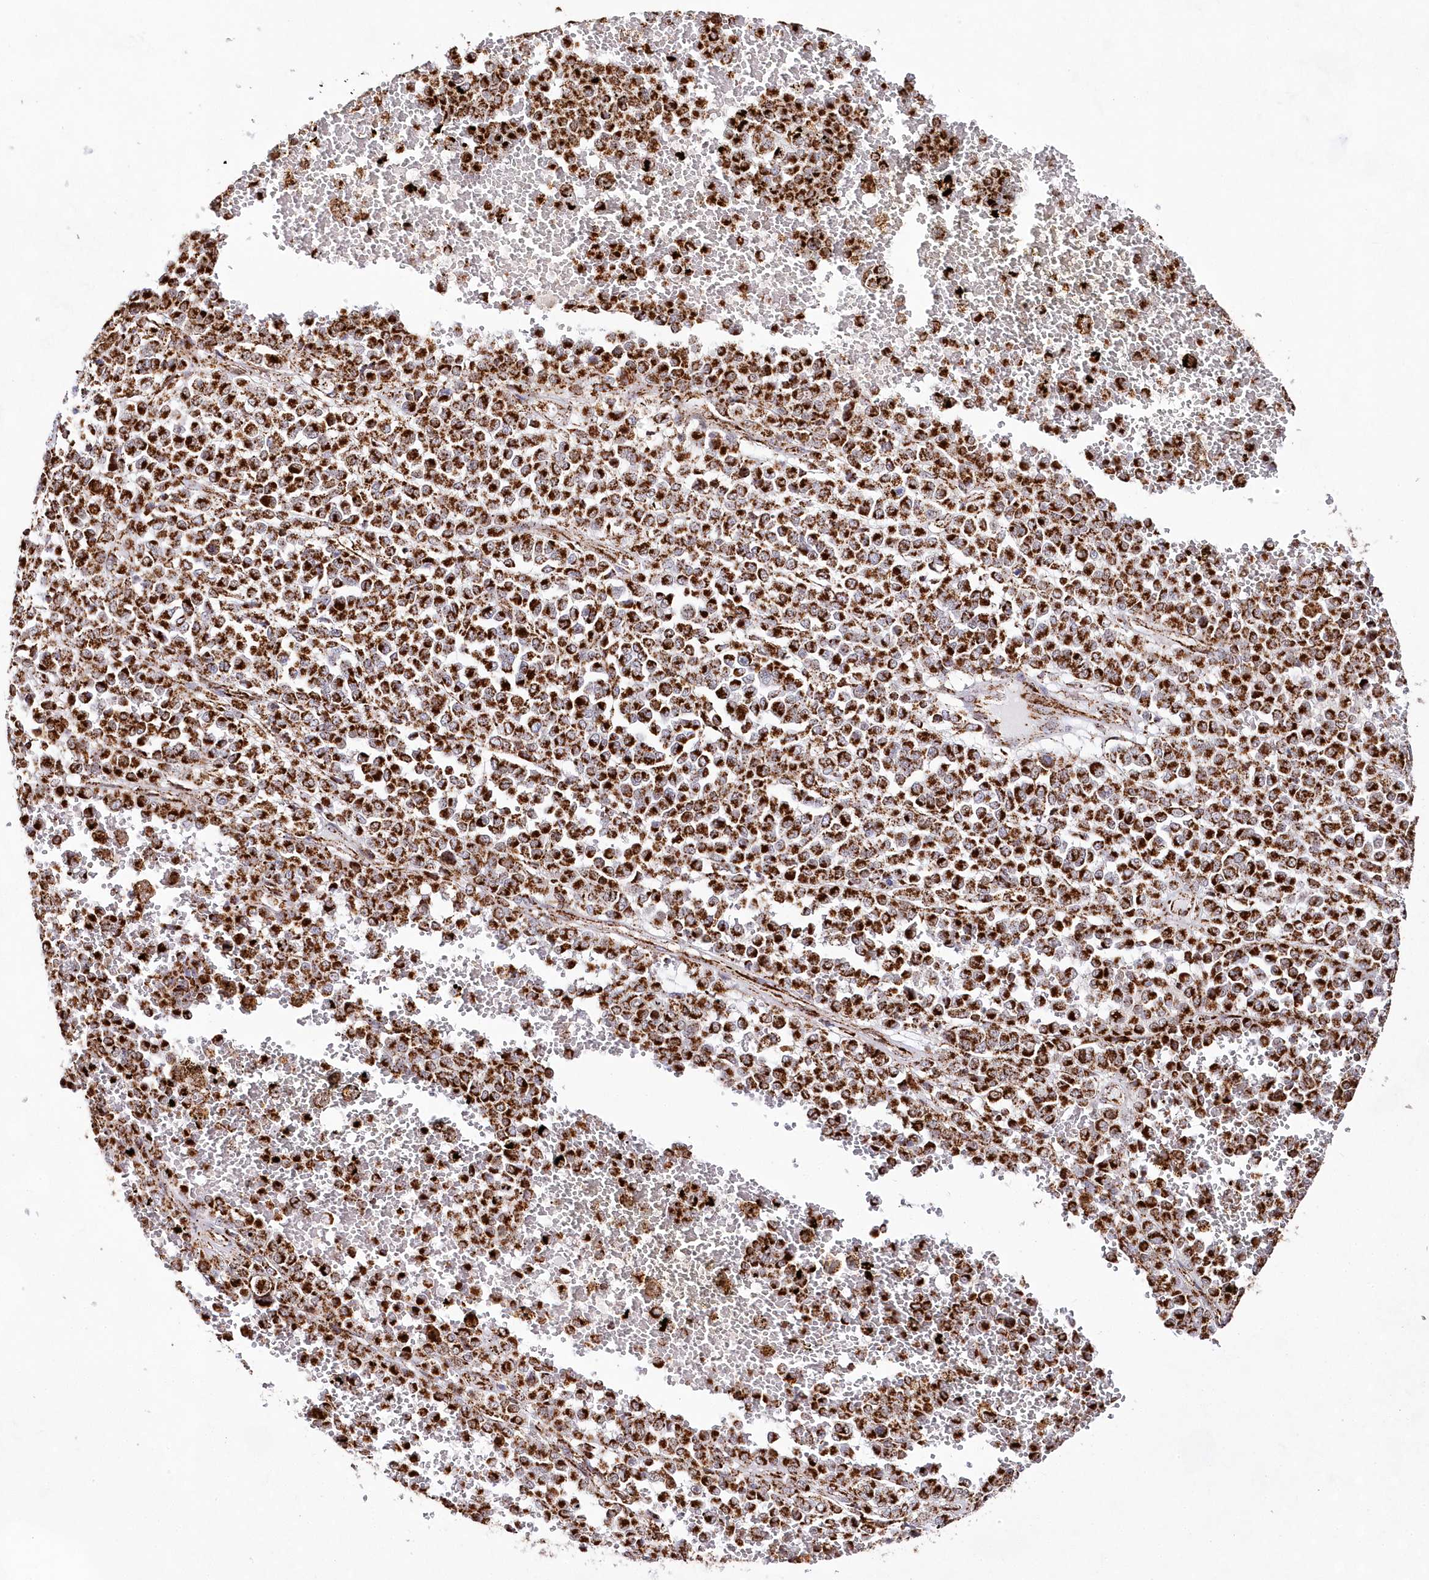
{"staining": {"intensity": "strong", "quantity": ">75%", "location": "cytoplasmic/membranous"}, "tissue": "melanoma", "cell_type": "Tumor cells", "image_type": "cancer", "snomed": [{"axis": "morphology", "description": "Malignant melanoma, Metastatic site"}, {"axis": "topography", "description": "Pancreas"}], "caption": "Melanoma stained for a protein exhibits strong cytoplasmic/membranous positivity in tumor cells.", "gene": "HADHB", "patient": {"sex": "female", "age": 30}}